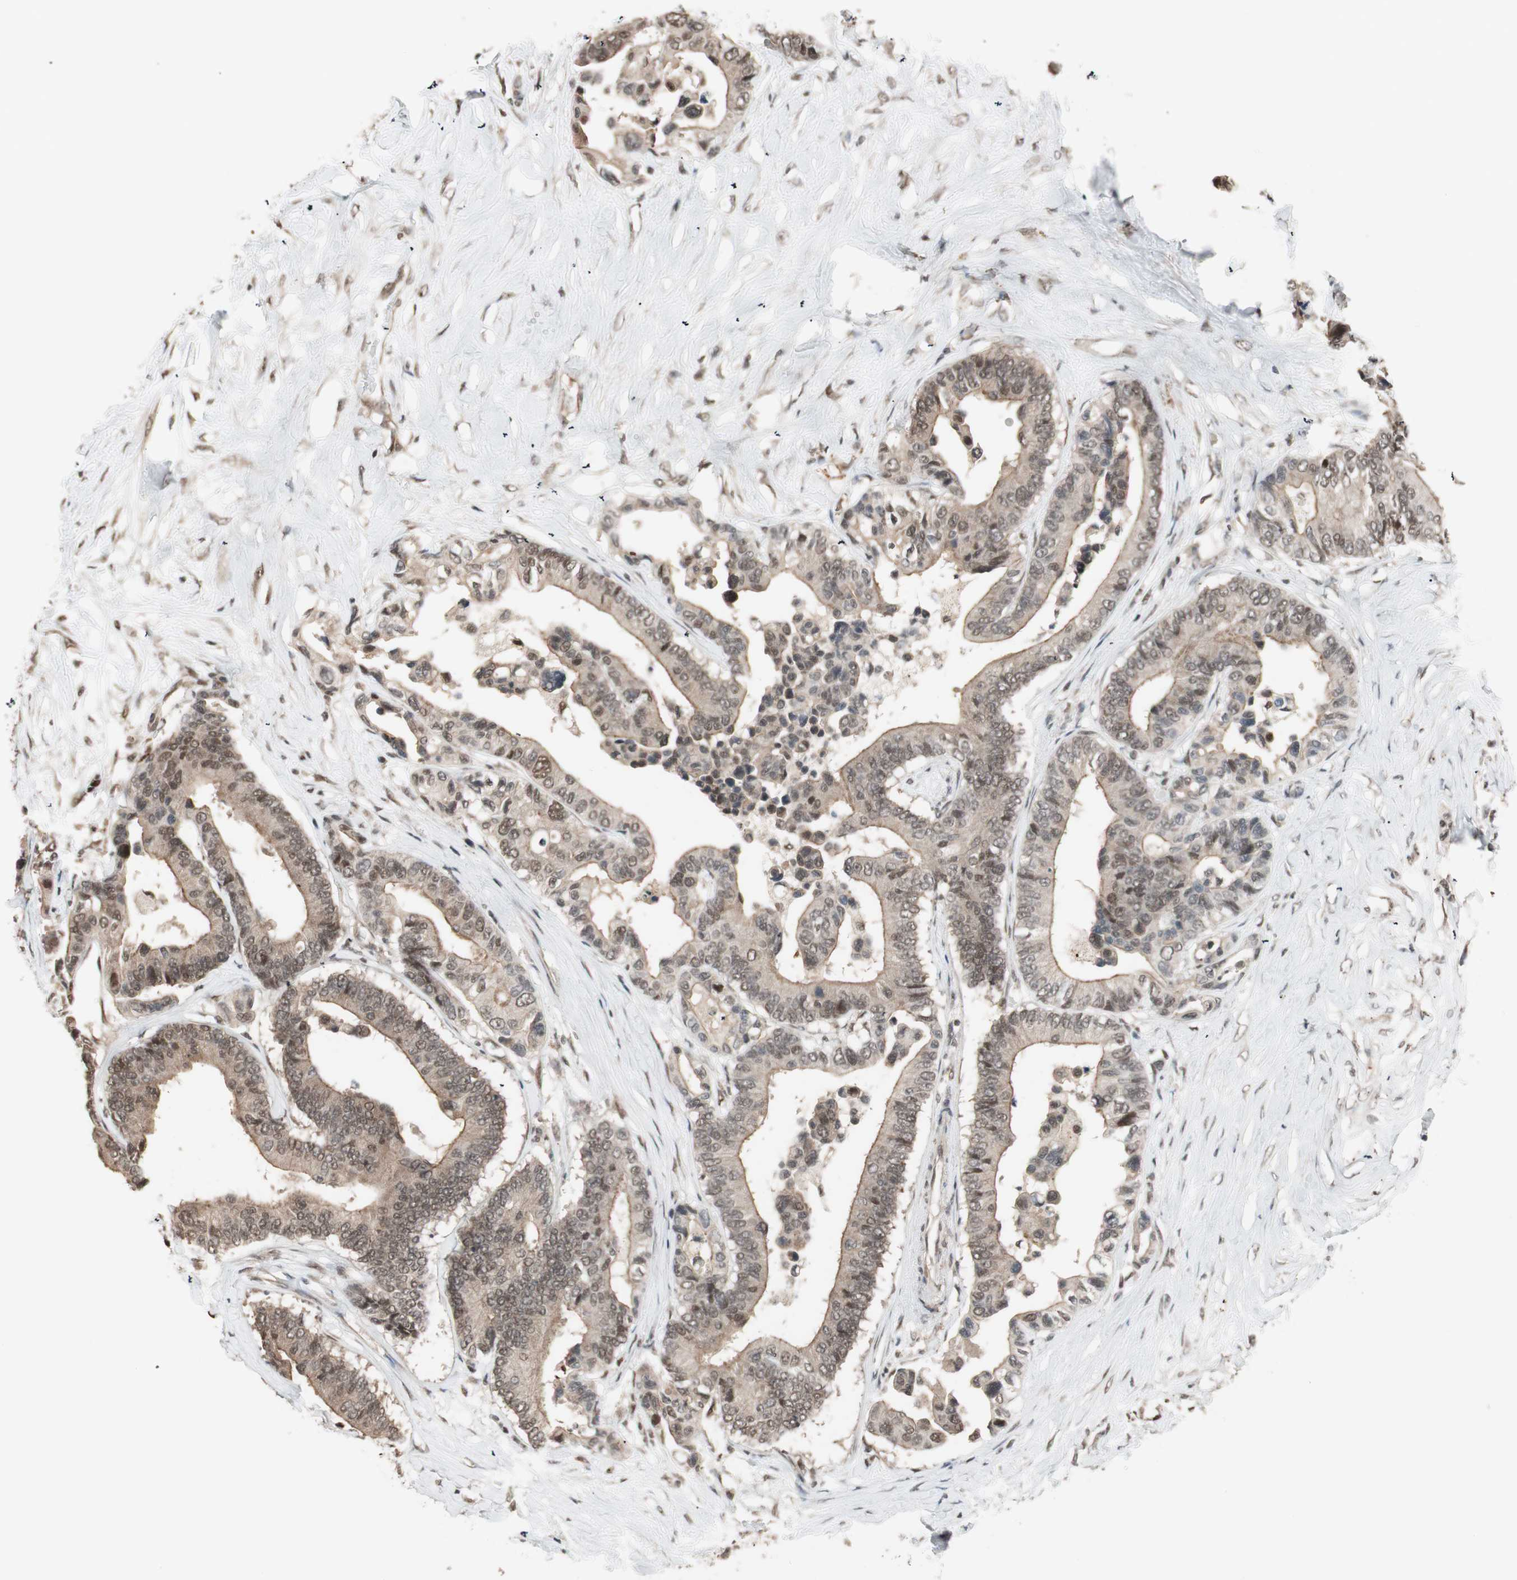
{"staining": {"intensity": "weak", "quantity": ">75%", "location": "cytoplasmic/membranous"}, "tissue": "colorectal cancer", "cell_type": "Tumor cells", "image_type": "cancer", "snomed": [{"axis": "morphology", "description": "Normal tissue, NOS"}, {"axis": "morphology", "description": "Adenocarcinoma, NOS"}, {"axis": "topography", "description": "Colon"}], "caption": "Immunohistochemical staining of colorectal adenocarcinoma reveals weak cytoplasmic/membranous protein staining in about >75% of tumor cells.", "gene": "DRAP1", "patient": {"sex": "male", "age": 82}}